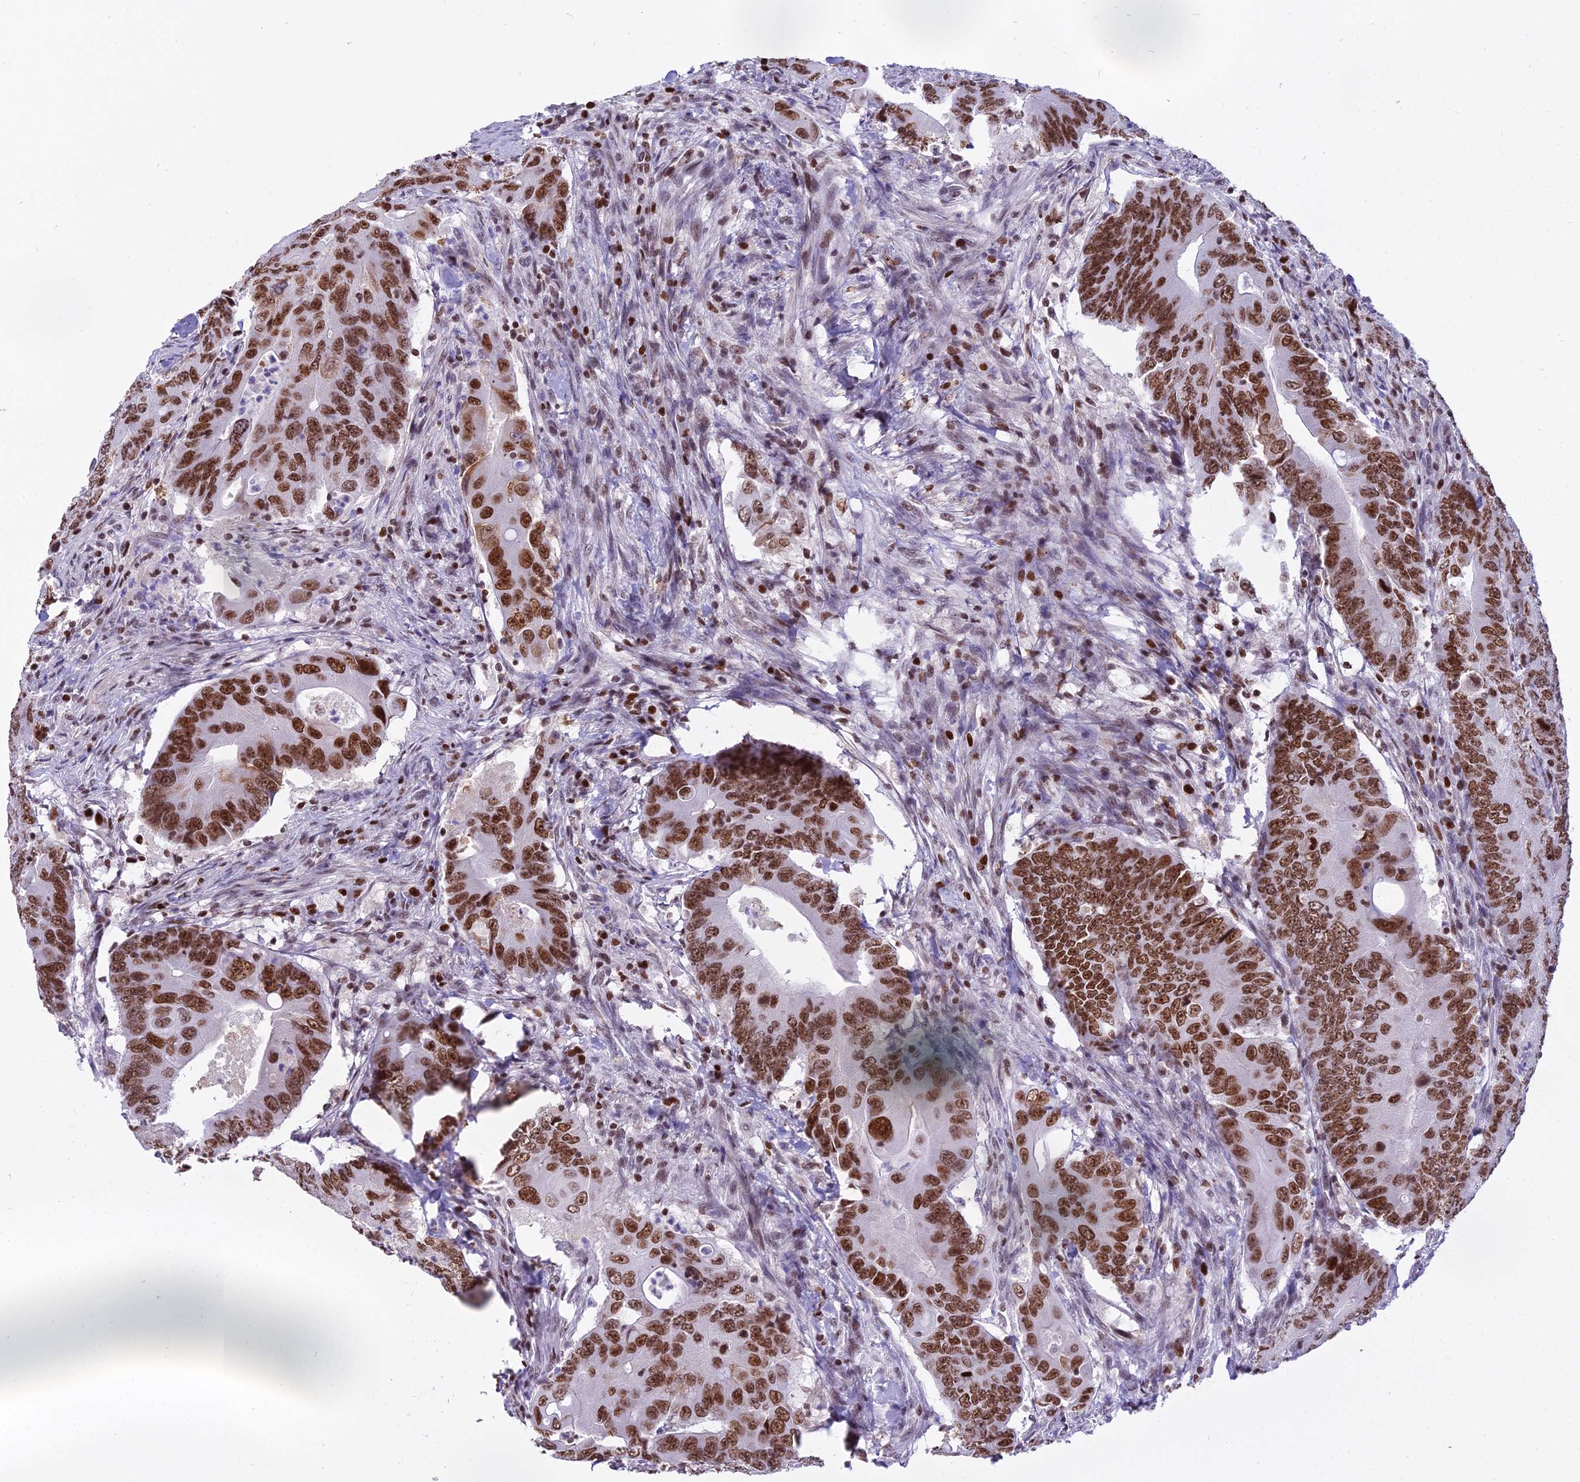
{"staining": {"intensity": "strong", "quantity": ">75%", "location": "nuclear"}, "tissue": "colorectal cancer", "cell_type": "Tumor cells", "image_type": "cancer", "snomed": [{"axis": "morphology", "description": "Adenocarcinoma, NOS"}, {"axis": "topography", "description": "Colon"}], "caption": "A high-resolution histopathology image shows immunohistochemistry staining of colorectal cancer (adenocarcinoma), which exhibits strong nuclear staining in approximately >75% of tumor cells.", "gene": "PARP1", "patient": {"sex": "male", "age": 71}}